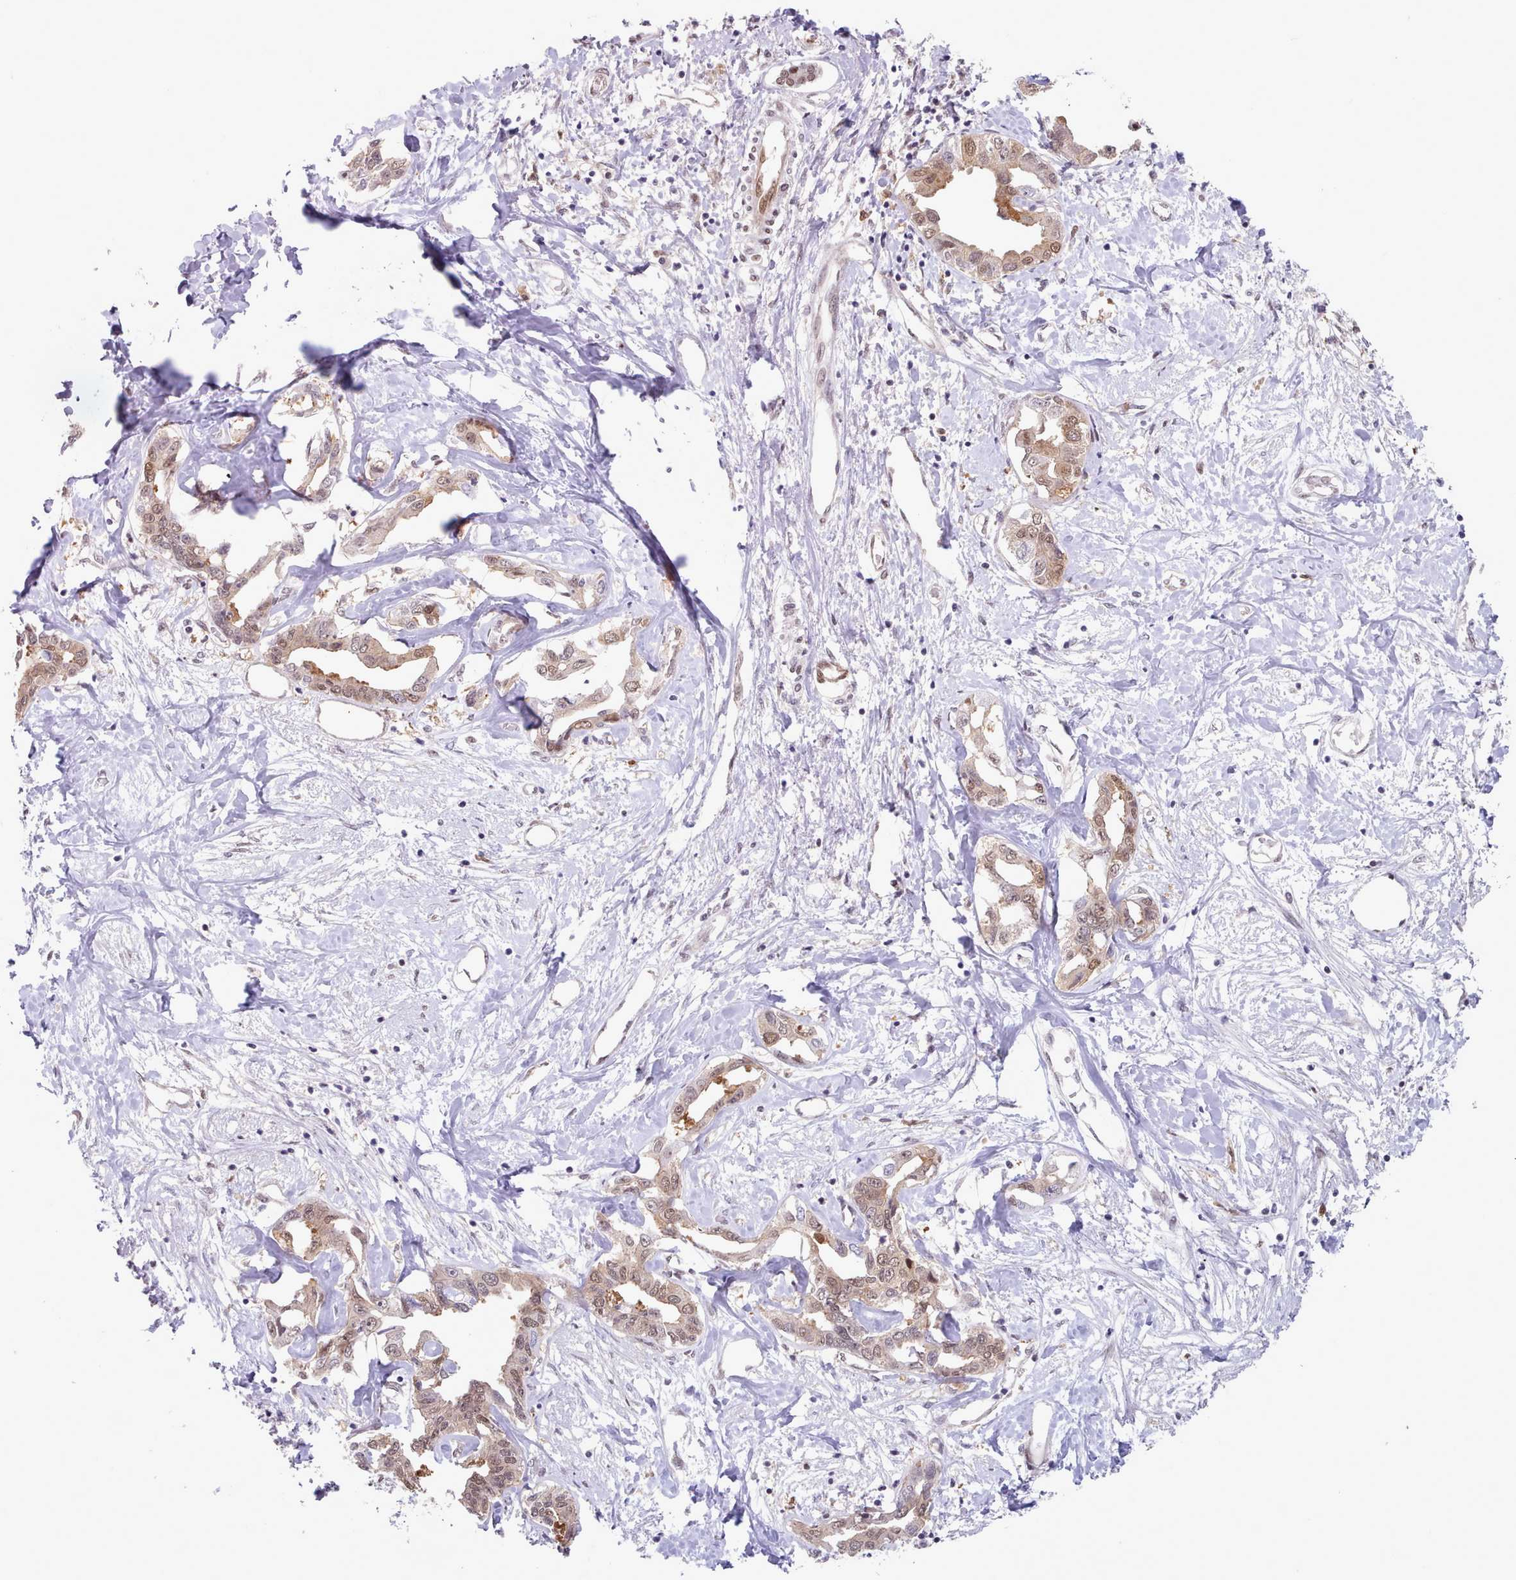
{"staining": {"intensity": "moderate", "quantity": "25%-75%", "location": "nuclear"}, "tissue": "liver cancer", "cell_type": "Tumor cells", "image_type": "cancer", "snomed": [{"axis": "morphology", "description": "Cholangiocarcinoma"}, {"axis": "topography", "description": "Liver"}], "caption": "Cholangiocarcinoma (liver) stained for a protein shows moderate nuclear positivity in tumor cells.", "gene": "CES3", "patient": {"sex": "male", "age": 59}}